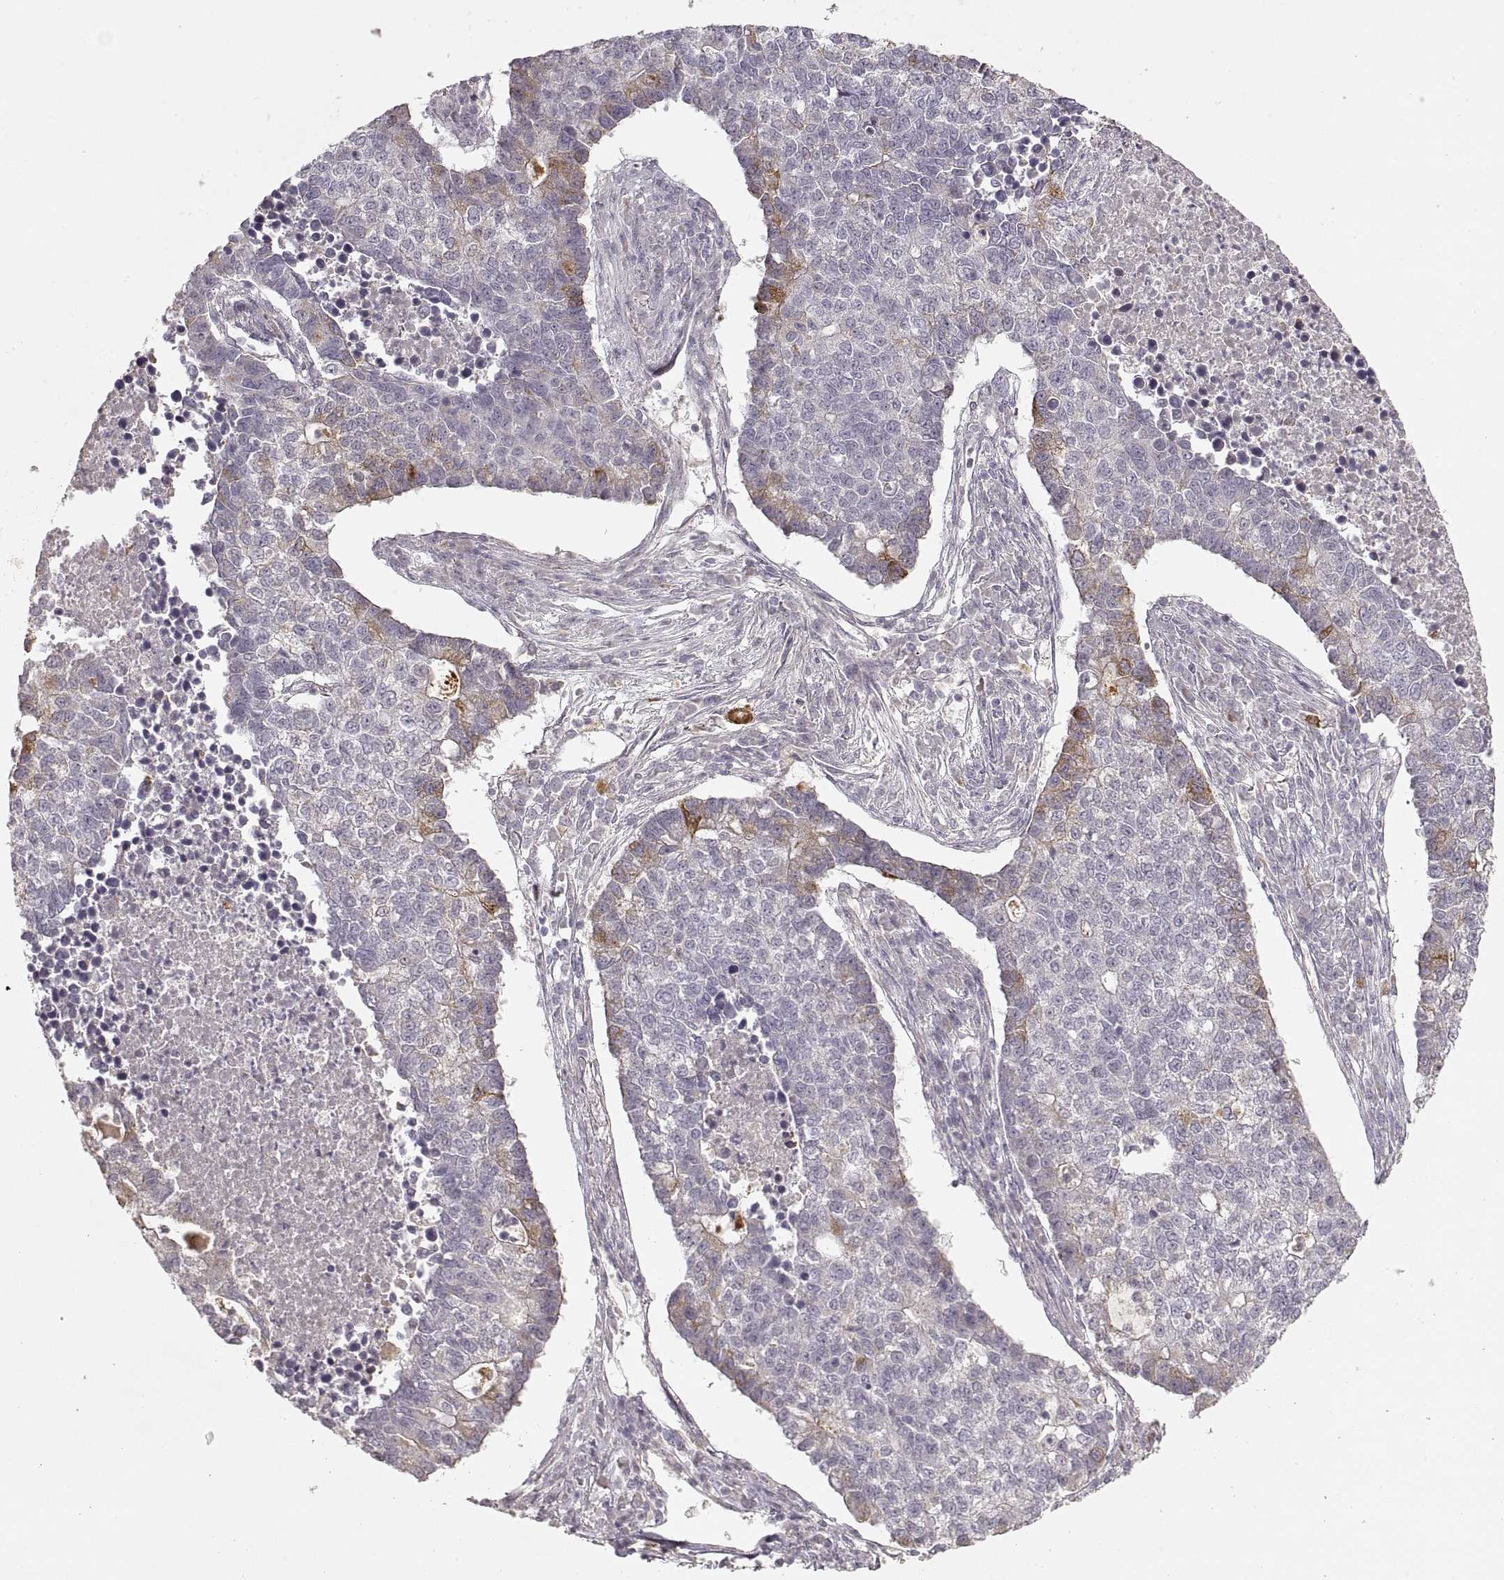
{"staining": {"intensity": "moderate", "quantity": "<25%", "location": "cytoplasmic/membranous"}, "tissue": "lung cancer", "cell_type": "Tumor cells", "image_type": "cancer", "snomed": [{"axis": "morphology", "description": "Adenocarcinoma, NOS"}, {"axis": "topography", "description": "Lung"}], "caption": "About <25% of tumor cells in adenocarcinoma (lung) exhibit moderate cytoplasmic/membranous protein expression as visualized by brown immunohistochemical staining.", "gene": "LAMC2", "patient": {"sex": "male", "age": 57}}